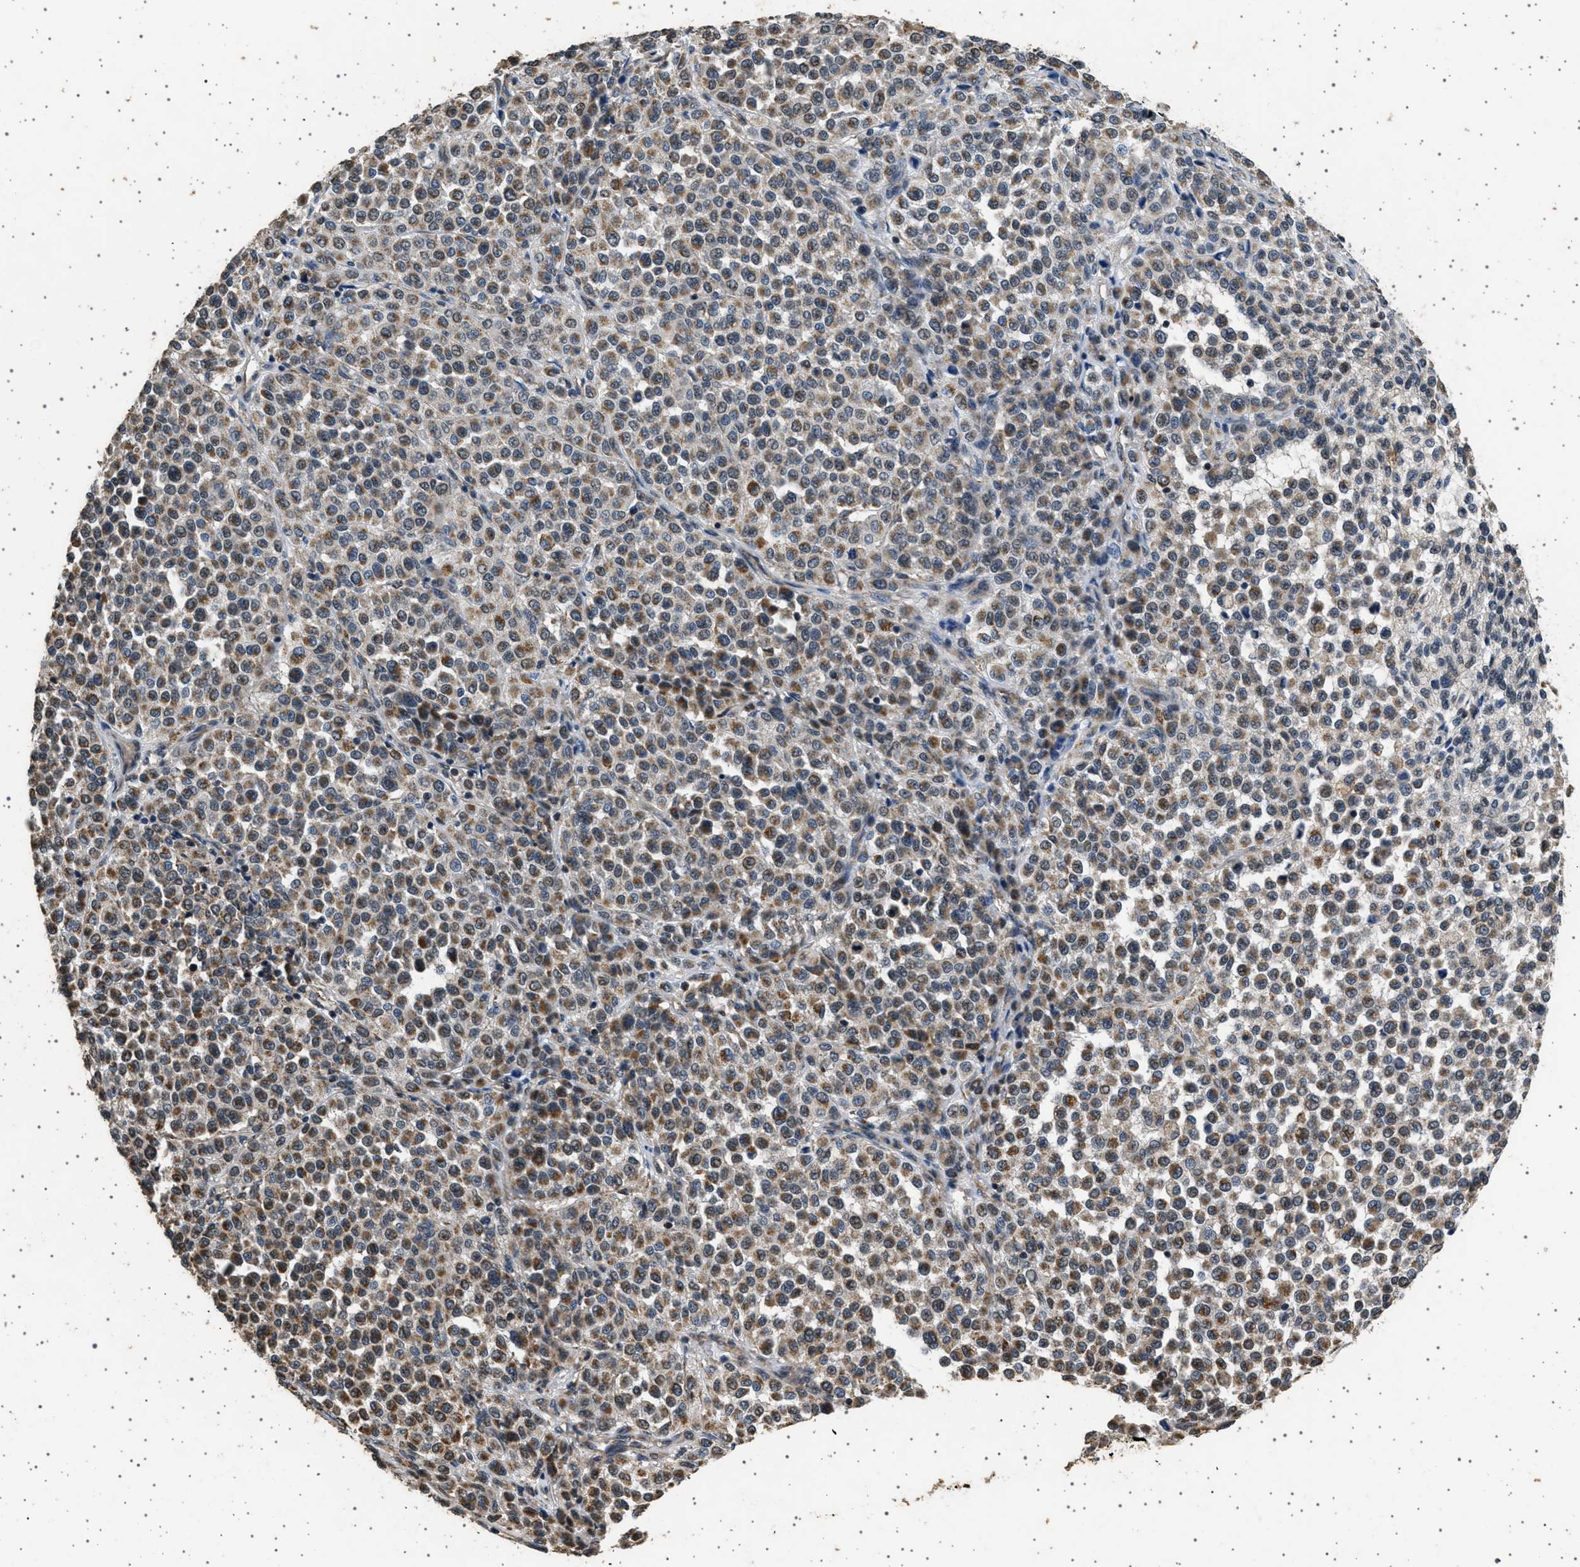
{"staining": {"intensity": "moderate", "quantity": ">75%", "location": "cytoplasmic/membranous"}, "tissue": "melanoma", "cell_type": "Tumor cells", "image_type": "cancer", "snomed": [{"axis": "morphology", "description": "Malignant melanoma, Metastatic site"}, {"axis": "topography", "description": "Pancreas"}], "caption": "This is a photomicrograph of IHC staining of melanoma, which shows moderate positivity in the cytoplasmic/membranous of tumor cells.", "gene": "KCNA4", "patient": {"sex": "female", "age": 30}}